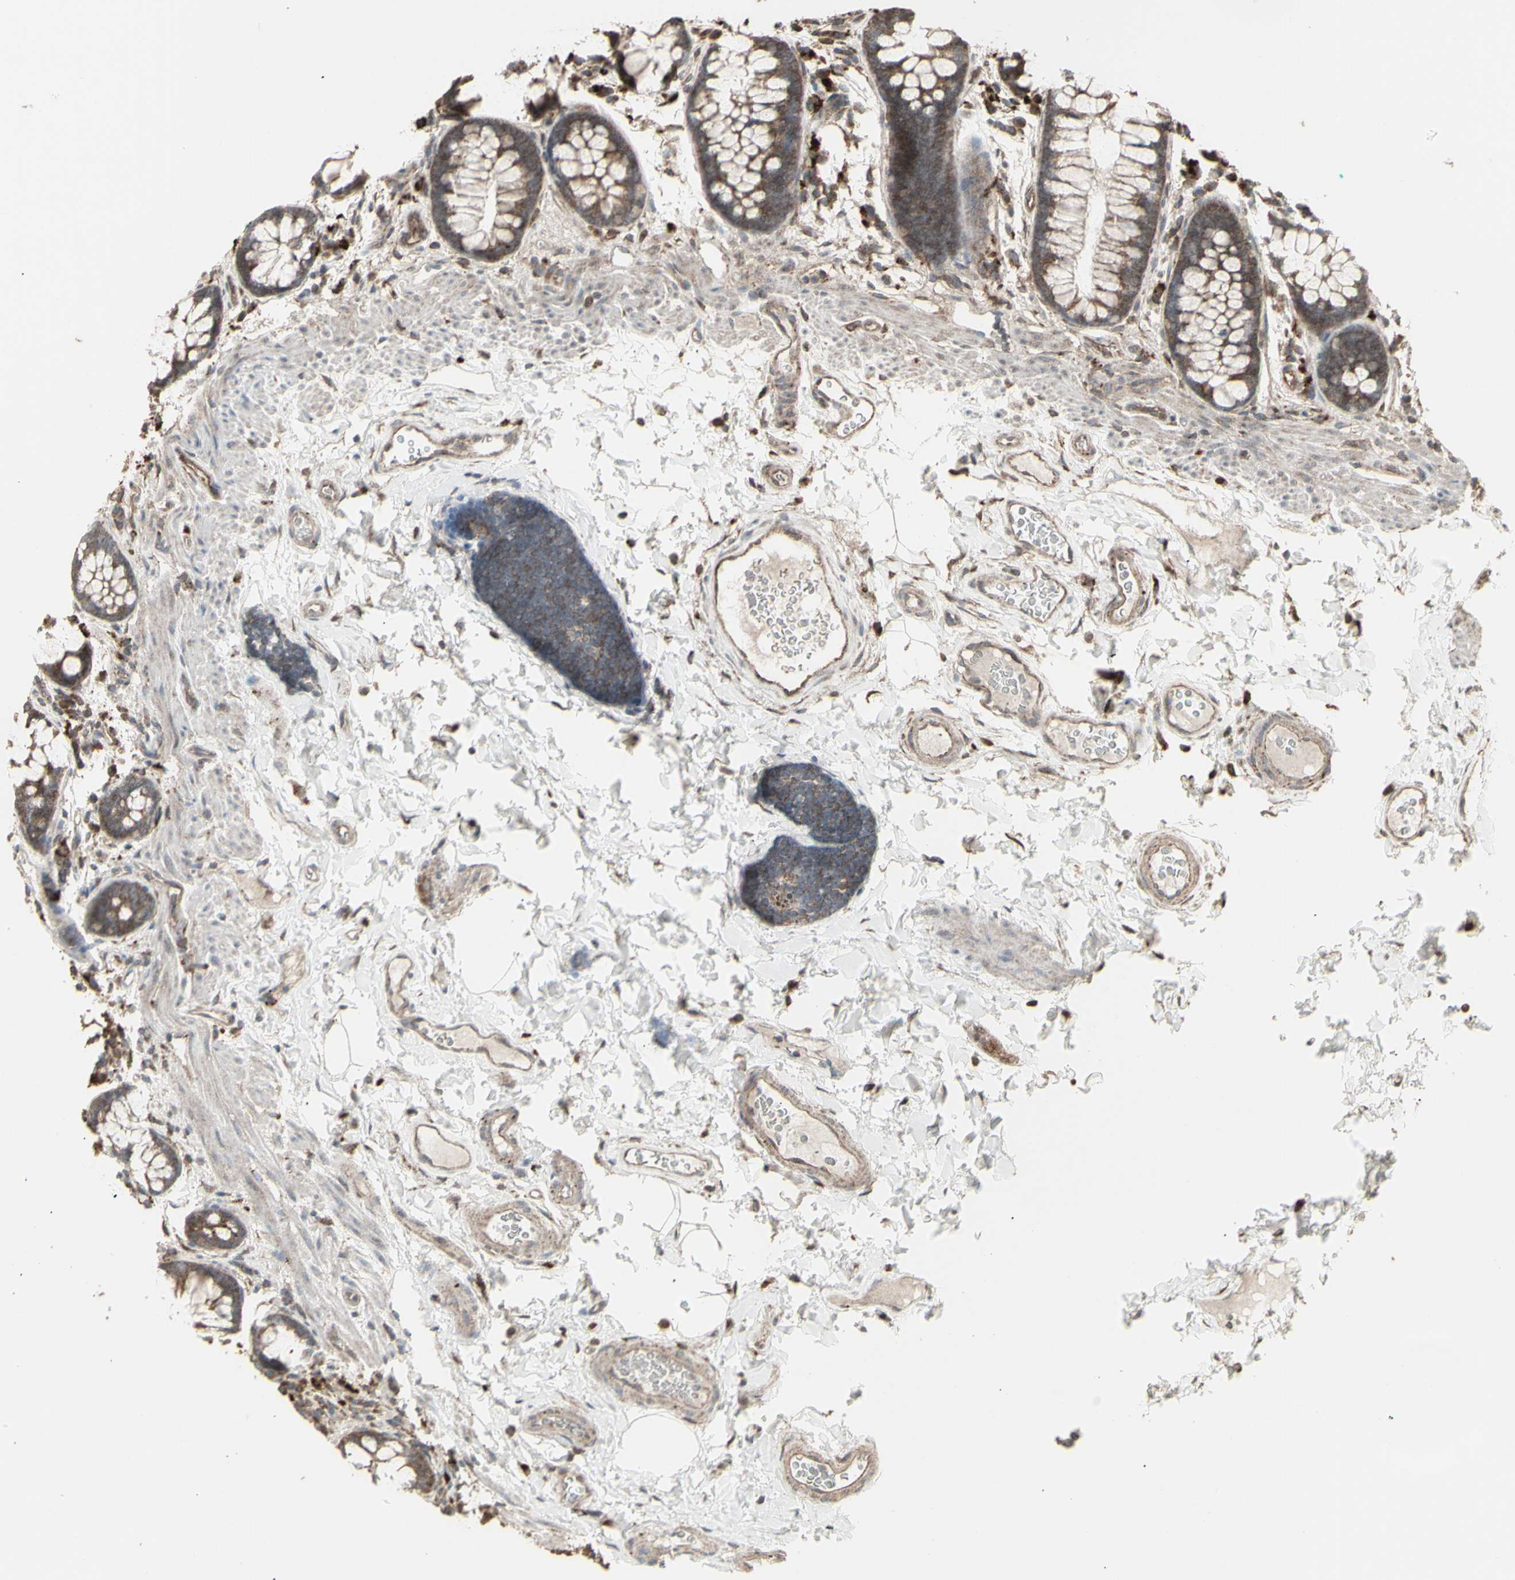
{"staining": {"intensity": "moderate", "quantity": ">75%", "location": "cytoplasmic/membranous"}, "tissue": "colon", "cell_type": "Endothelial cells", "image_type": "normal", "snomed": [{"axis": "morphology", "description": "Normal tissue, NOS"}, {"axis": "topography", "description": "Colon"}], "caption": "Immunohistochemistry (IHC) (DAB (3,3'-diaminobenzidine)) staining of normal human colon displays moderate cytoplasmic/membranous protein positivity in approximately >75% of endothelial cells. (Stains: DAB in brown, nuclei in blue, Microscopy: brightfield microscopy at high magnification).", "gene": "RNASEL", "patient": {"sex": "female", "age": 80}}